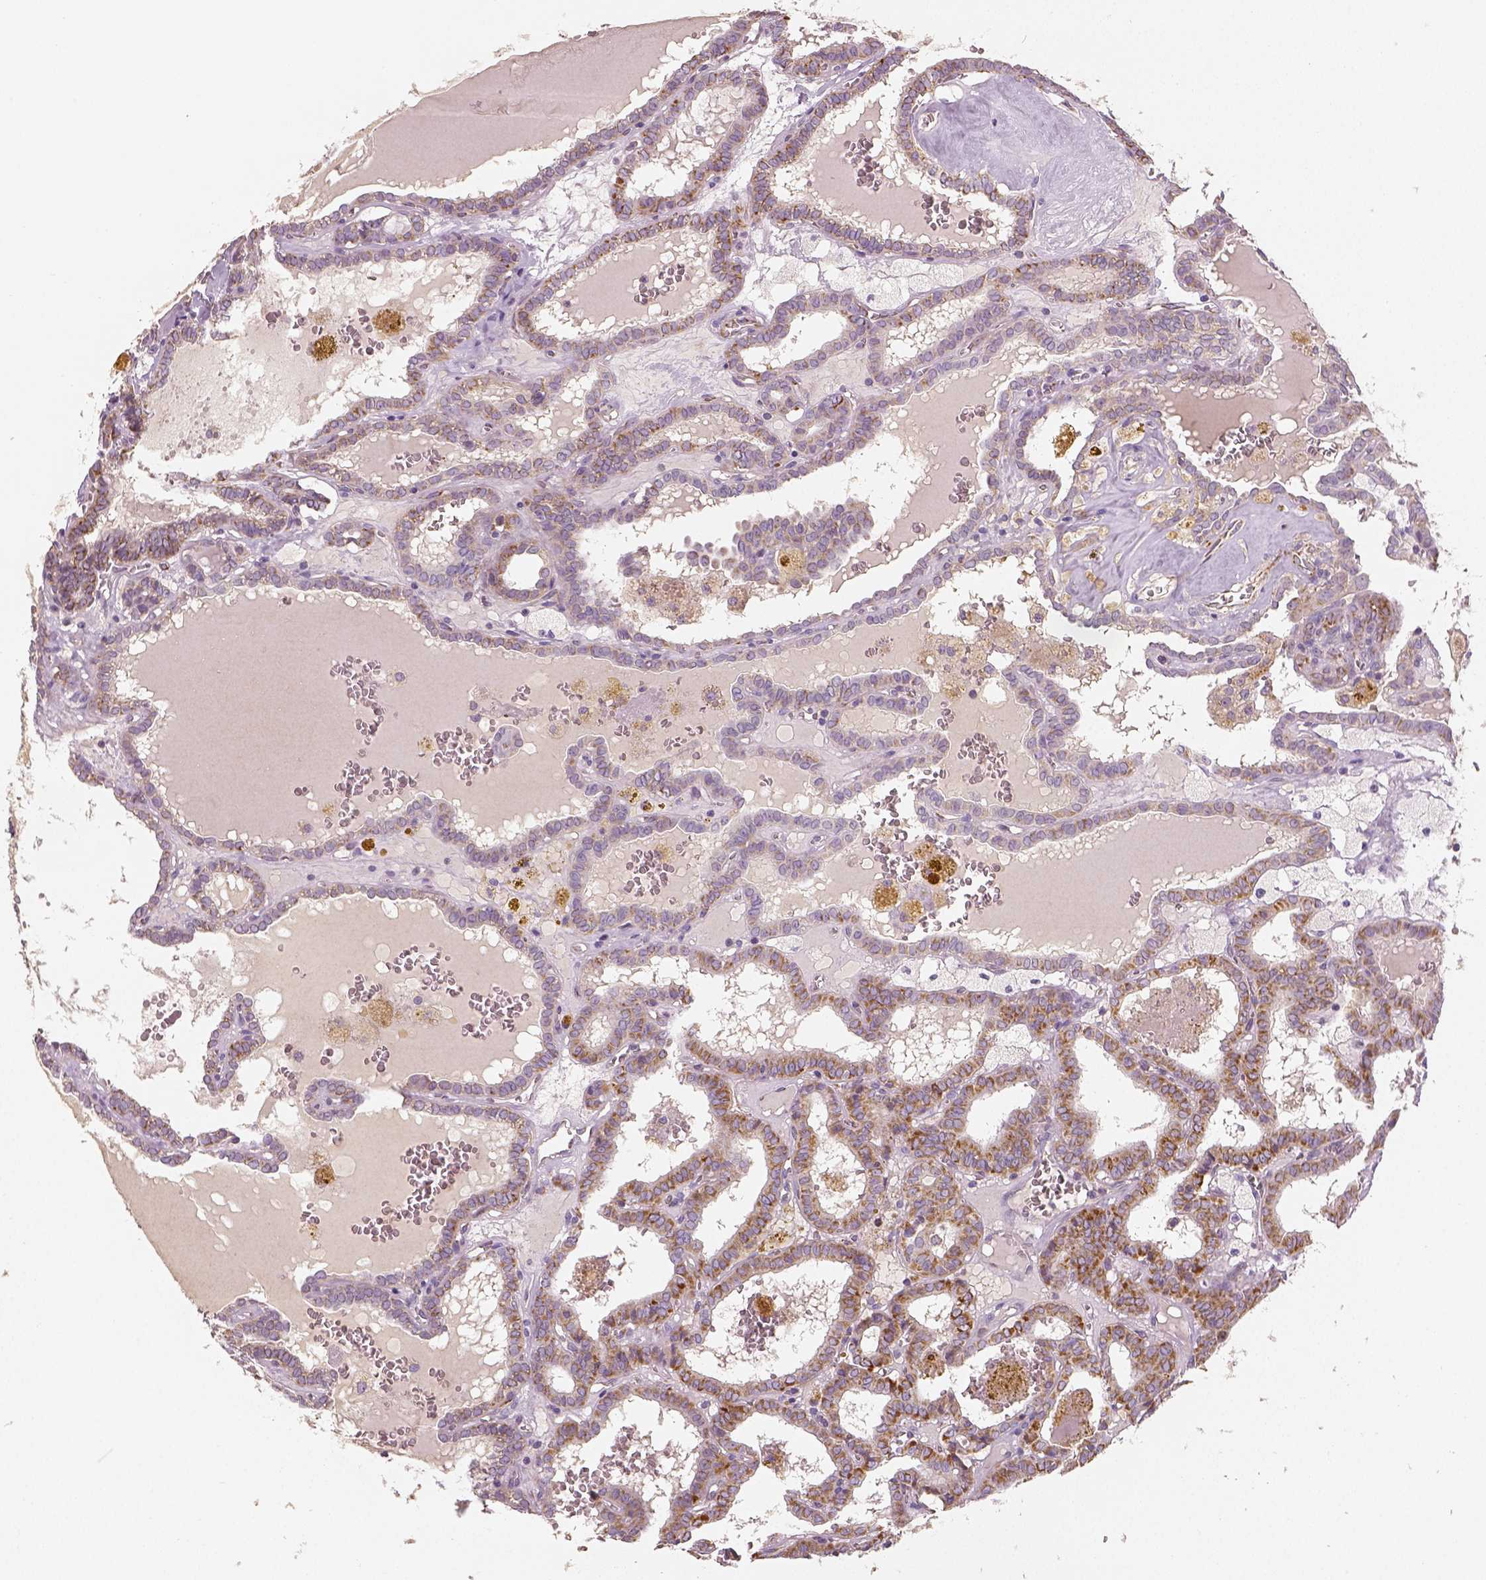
{"staining": {"intensity": "moderate", "quantity": "25%-75%", "location": "cytoplasmic/membranous"}, "tissue": "thyroid cancer", "cell_type": "Tumor cells", "image_type": "cancer", "snomed": [{"axis": "morphology", "description": "Papillary adenocarcinoma, NOS"}, {"axis": "topography", "description": "Thyroid gland"}], "caption": "The photomicrograph reveals immunohistochemical staining of thyroid cancer. There is moderate cytoplasmic/membranous positivity is identified in about 25%-75% of tumor cells. Nuclei are stained in blue.", "gene": "PGAM5", "patient": {"sex": "female", "age": 39}}